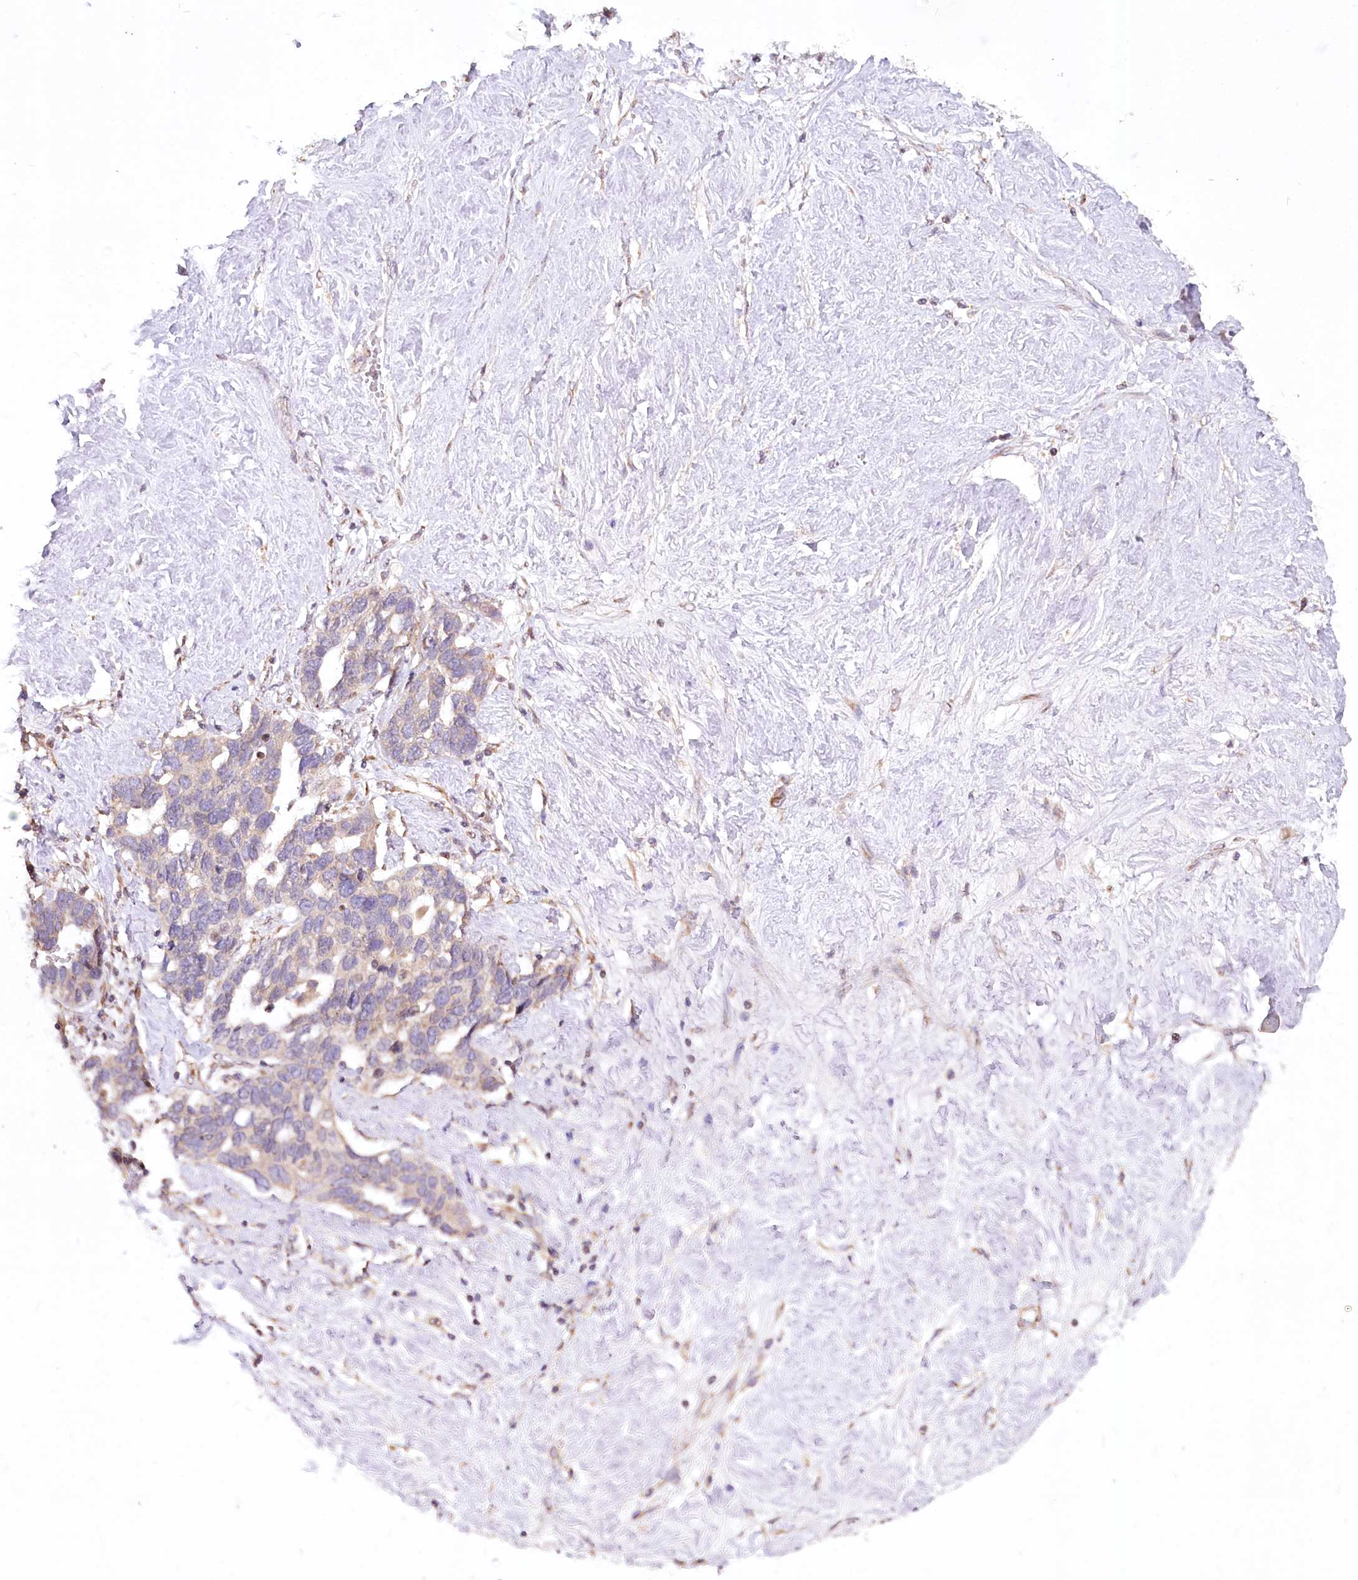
{"staining": {"intensity": "weak", "quantity": "<25%", "location": "cytoplasmic/membranous"}, "tissue": "ovarian cancer", "cell_type": "Tumor cells", "image_type": "cancer", "snomed": [{"axis": "morphology", "description": "Cystadenocarcinoma, serous, NOS"}, {"axis": "topography", "description": "Ovary"}], "caption": "High power microscopy histopathology image of an IHC histopathology image of serous cystadenocarcinoma (ovarian), revealing no significant positivity in tumor cells.", "gene": "STT3B", "patient": {"sex": "female", "age": 54}}